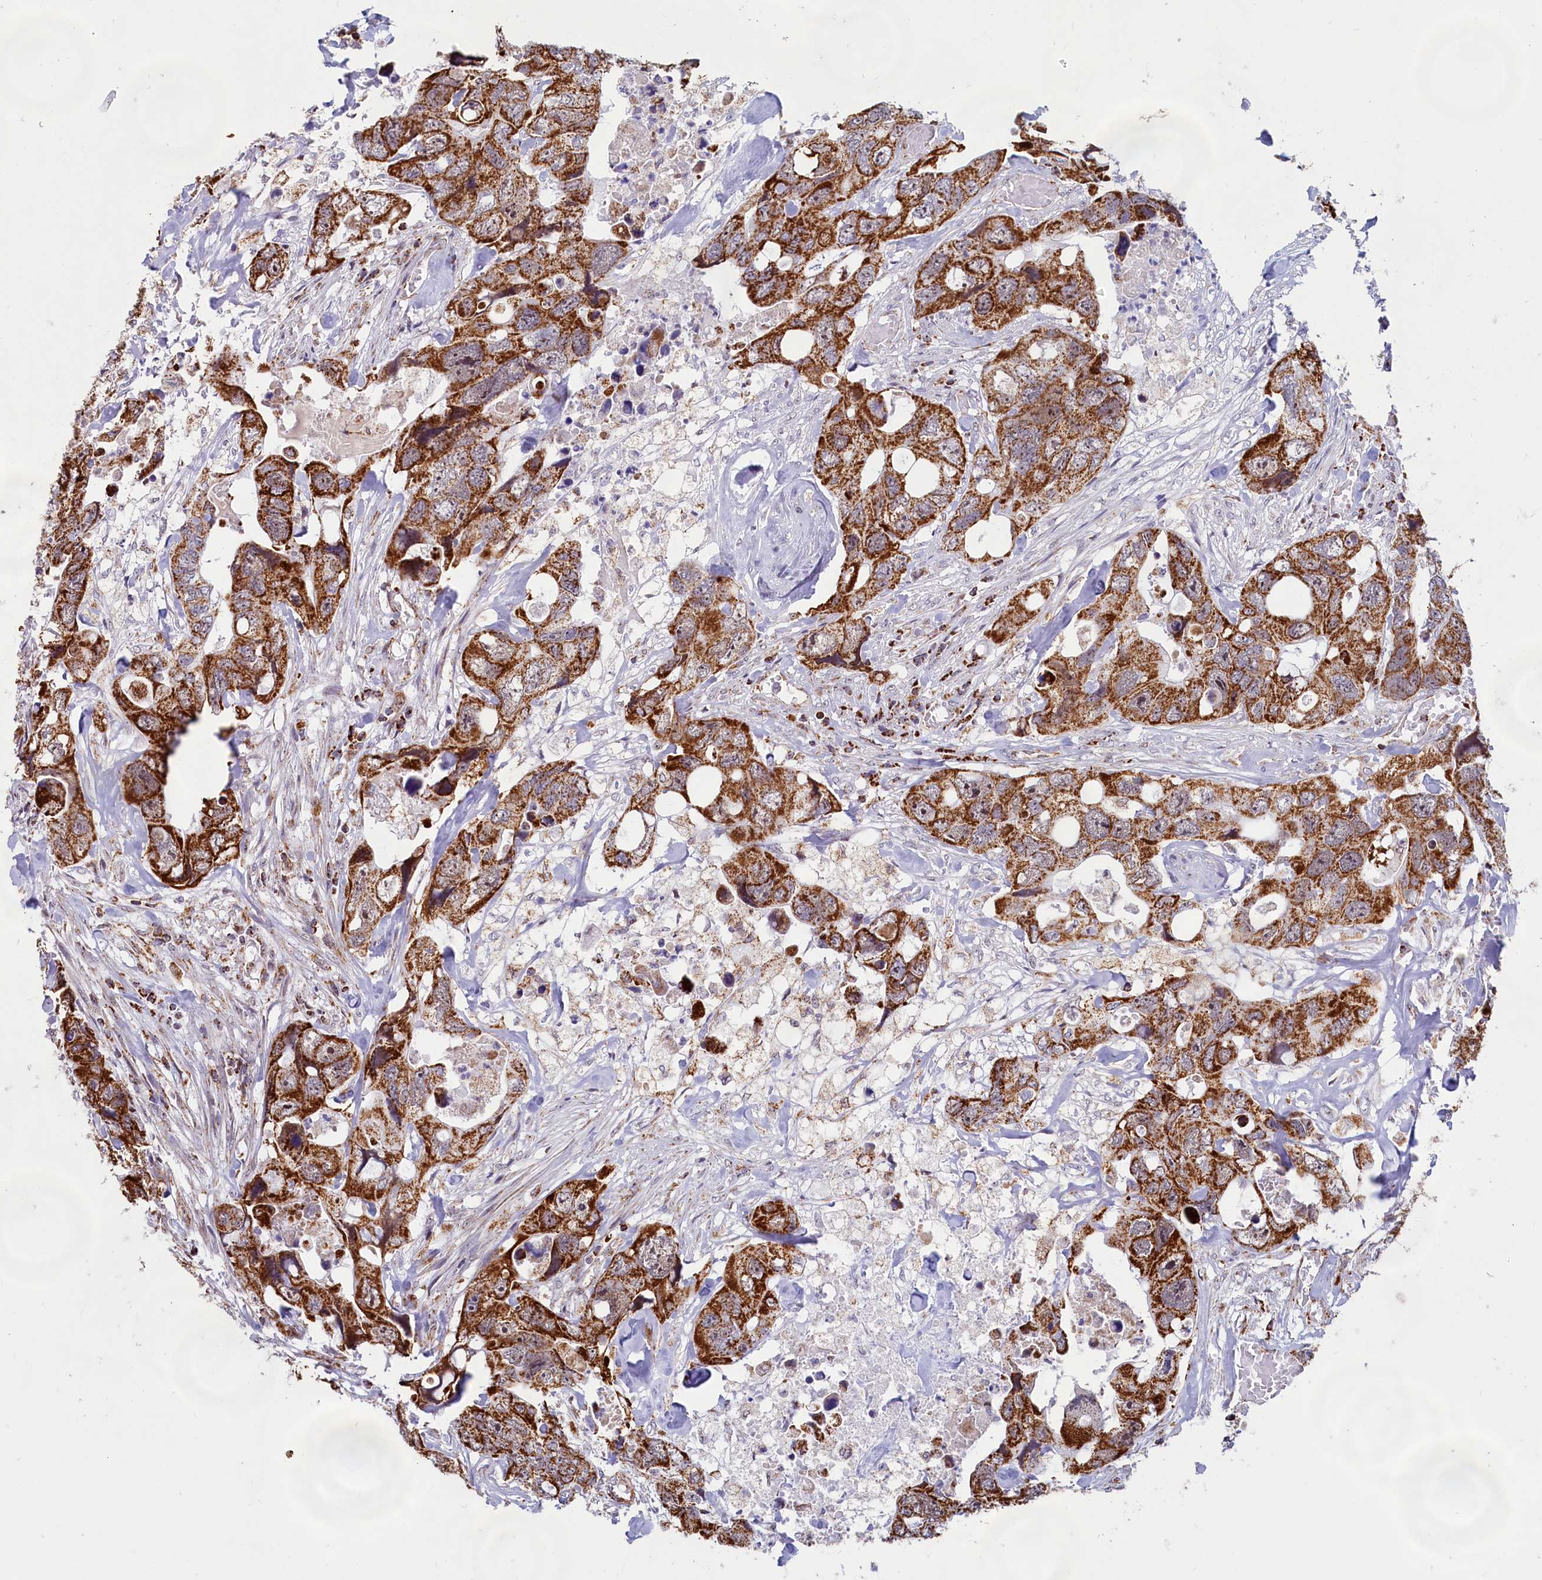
{"staining": {"intensity": "strong", "quantity": ">75%", "location": "cytoplasmic/membranous"}, "tissue": "colorectal cancer", "cell_type": "Tumor cells", "image_type": "cancer", "snomed": [{"axis": "morphology", "description": "Adenocarcinoma, NOS"}, {"axis": "topography", "description": "Rectum"}], "caption": "Adenocarcinoma (colorectal) tissue demonstrates strong cytoplasmic/membranous positivity in approximately >75% of tumor cells", "gene": "C1D", "patient": {"sex": "male", "age": 57}}